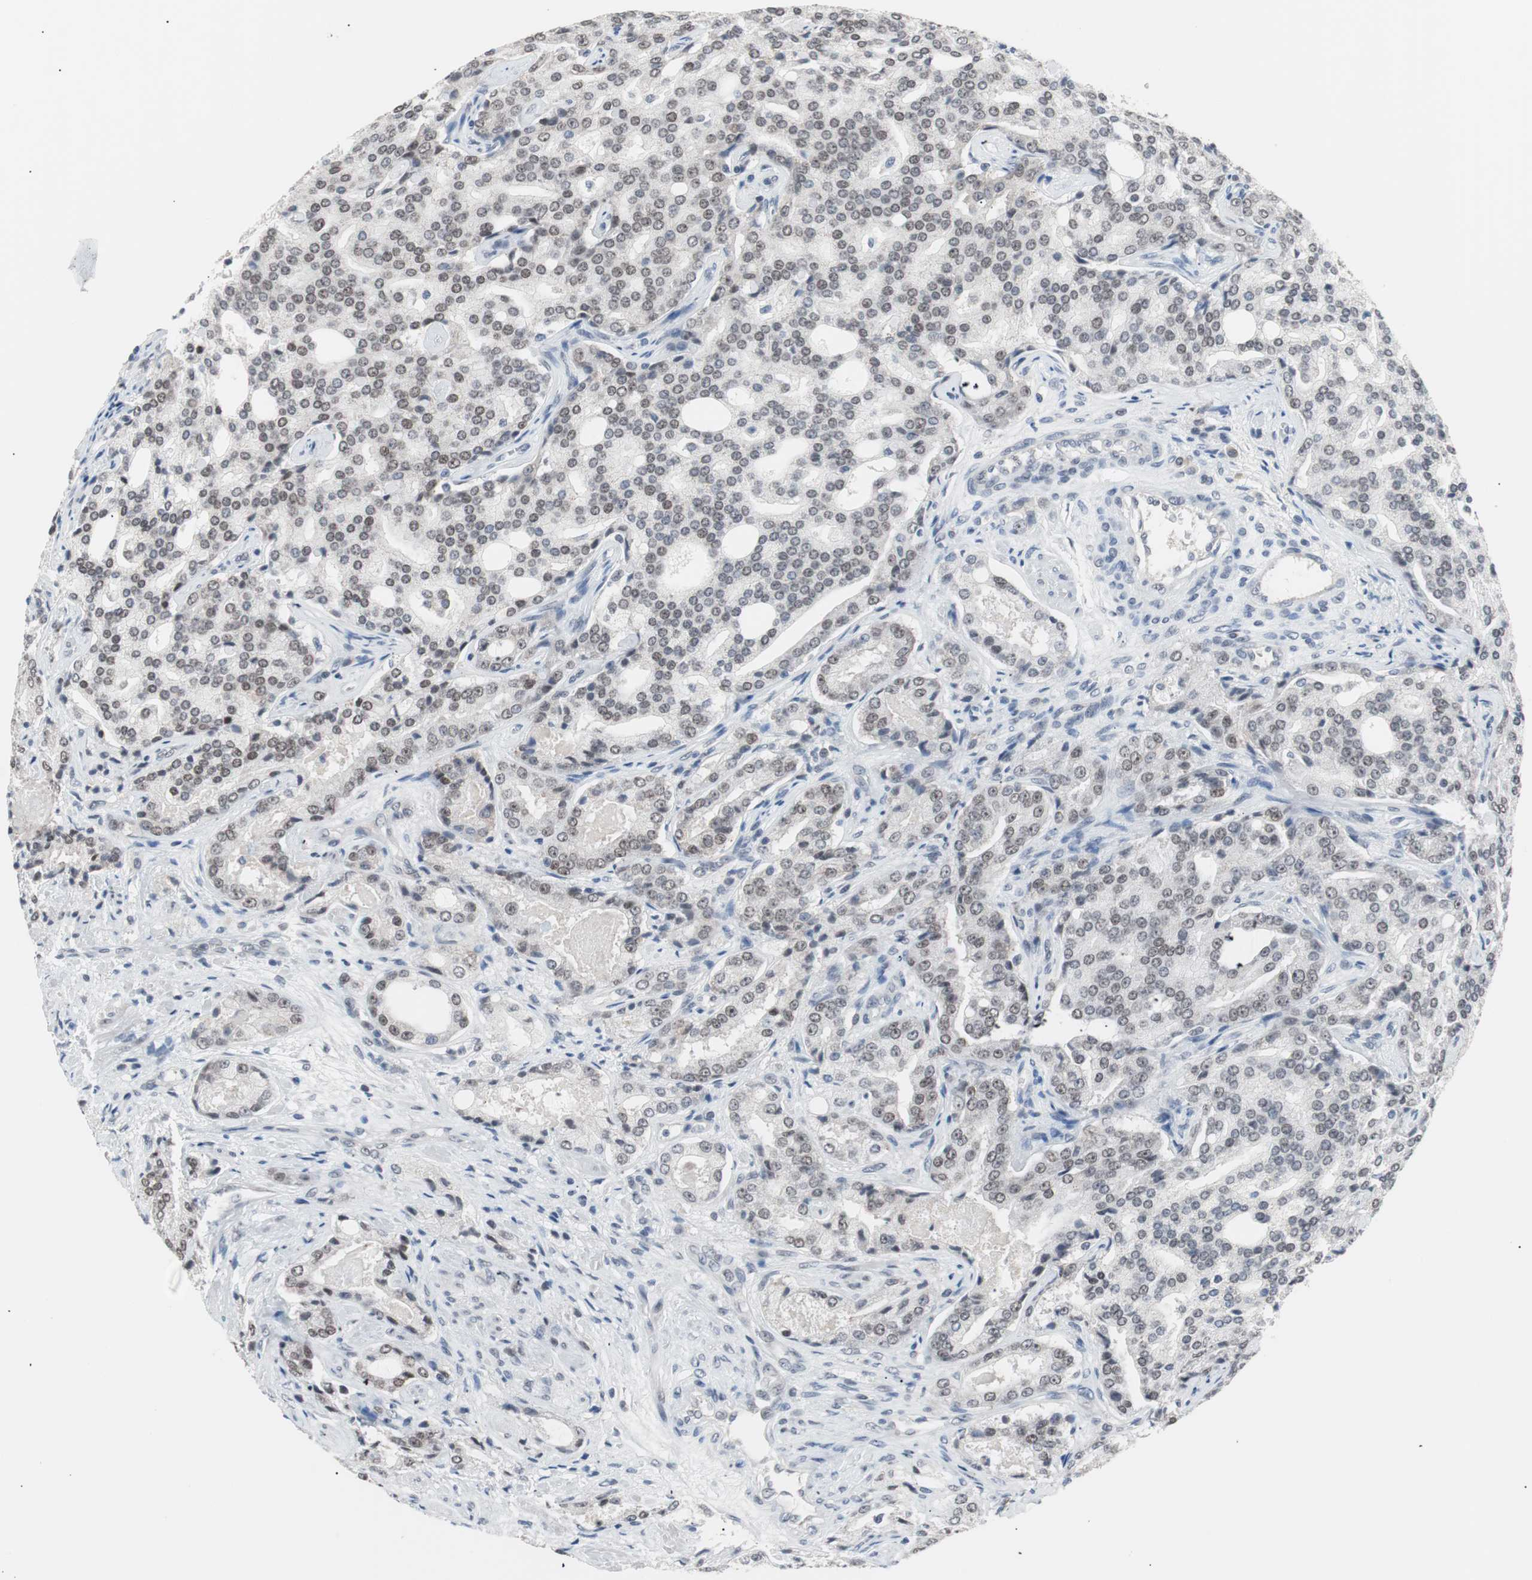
{"staining": {"intensity": "weak", "quantity": ">75%", "location": "nuclear"}, "tissue": "prostate cancer", "cell_type": "Tumor cells", "image_type": "cancer", "snomed": [{"axis": "morphology", "description": "Adenocarcinoma, High grade"}, {"axis": "topography", "description": "Prostate"}], "caption": "Tumor cells display low levels of weak nuclear expression in approximately >75% of cells in human prostate cancer. (DAB (3,3'-diaminobenzidine) IHC, brown staining for protein, blue staining for nuclei).", "gene": "LIG3", "patient": {"sex": "male", "age": 72}}